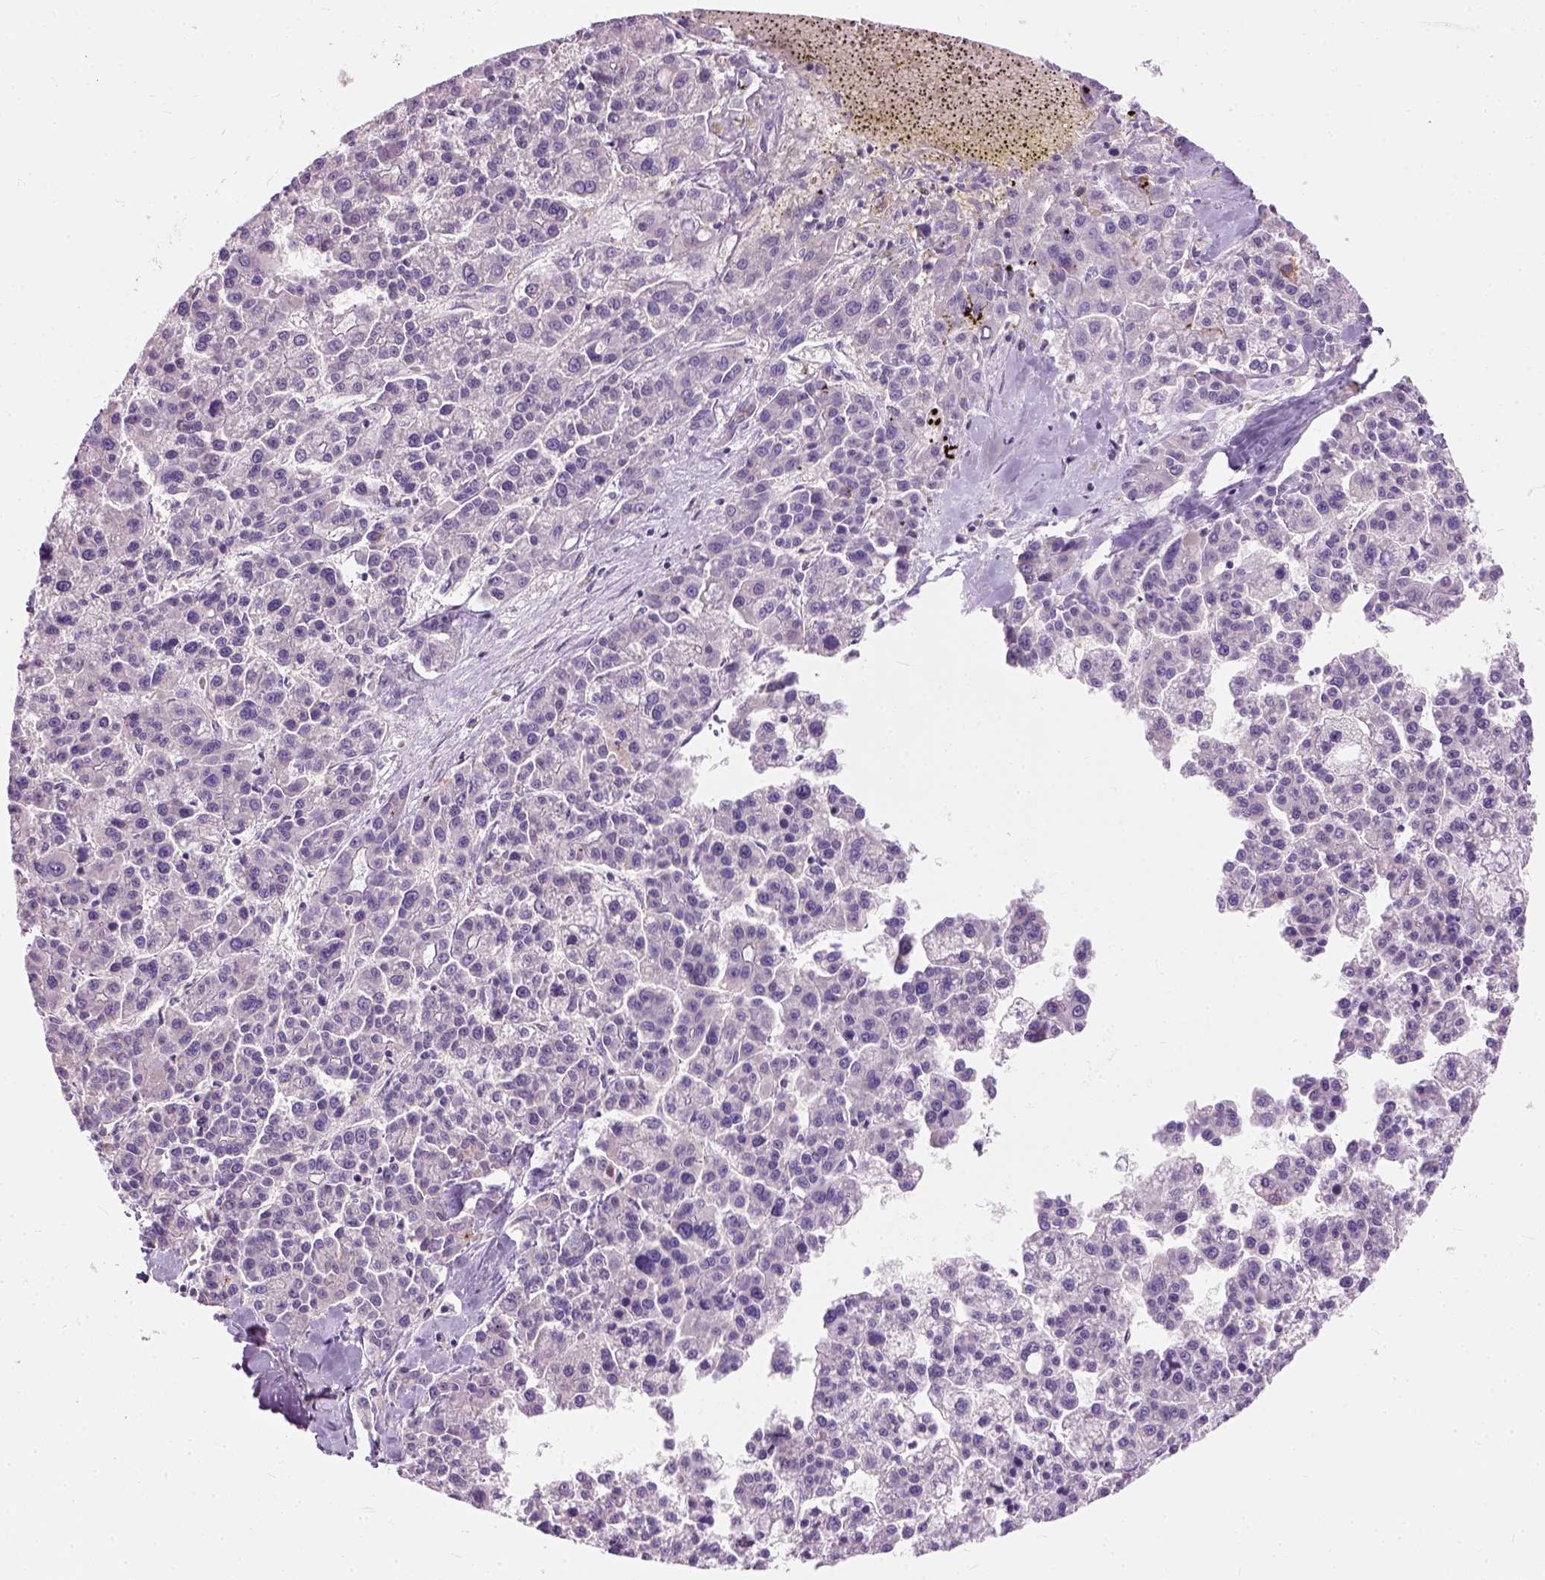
{"staining": {"intensity": "negative", "quantity": "none", "location": "none"}, "tissue": "liver cancer", "cell_type": "Tumor cells", "image_type": "cancer", "snomed": [{"axis": "morphology", "description": "Carcinoma, Hepatocellular, NOS"}, {"axis": "topography", "description": "Liver"}], "caption": "This is an immunohistochemistry photomicrograph of human hepatocellular carcinoma (liver). There is no staining in tumor cells.", "gene": "TRIM72", "patient": {"sex": "female", "age": 58}}